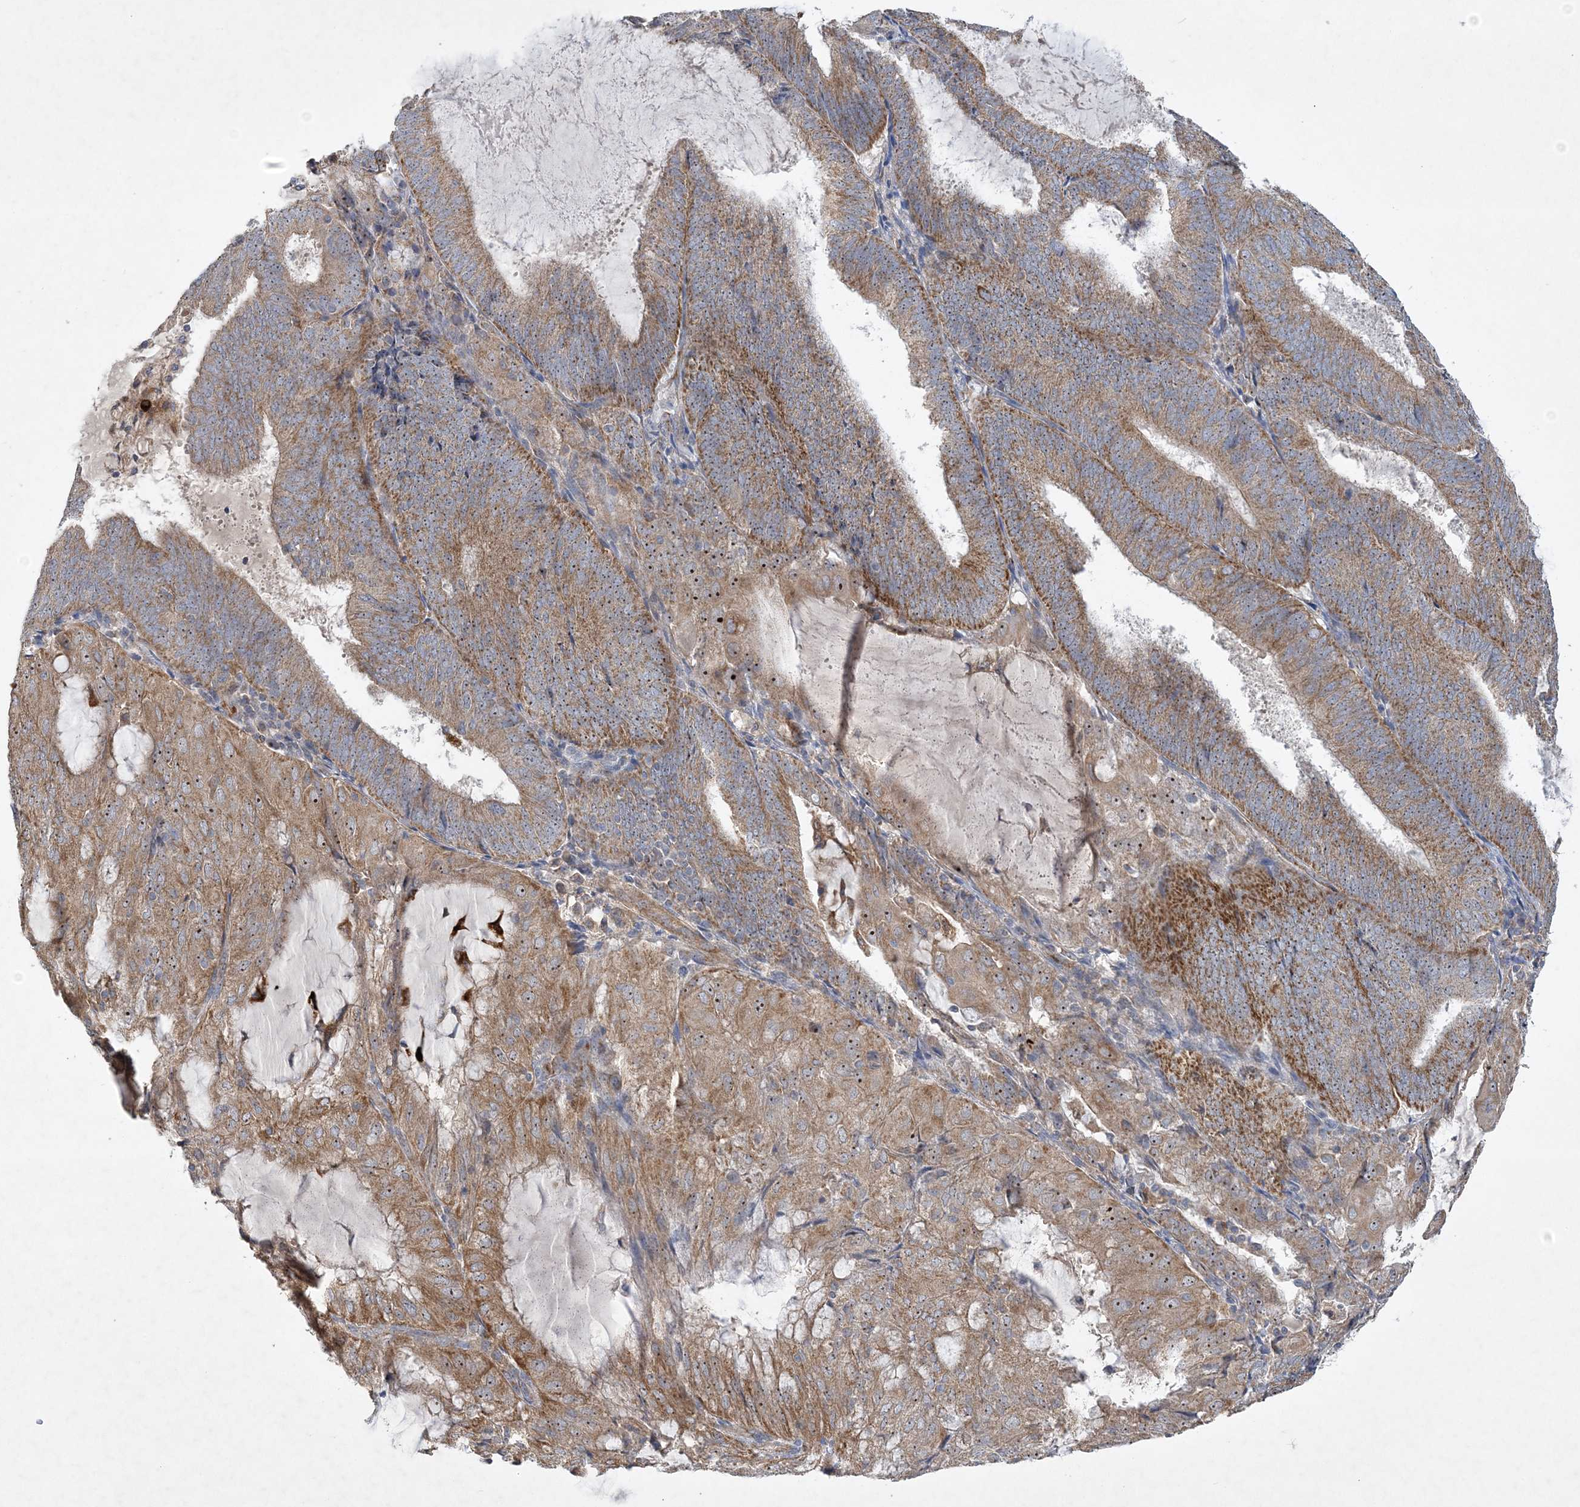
{"staining": {"intensity": "moderate", "quantity": ">75%", "location": "cytoplasmic/membranous,nuclear"}, "tissue": "endometrial cancer", "cell_type": "Tumor cells", "image_type": "cancer", "snomed": [{"axis": "morphology", "description": "Adenocarcinoma, NOS"}, {"axis": "topography", "description": "Endometrium"}], "caption": "The immunohistochemical stain labels moderate cytoplasmic/membranous and nuclear staining in tumor cells of adenocarcinoma (endometrial) tissue.", "gene": "FEZ2", "patient": {"sex": "female", "age": 81}}